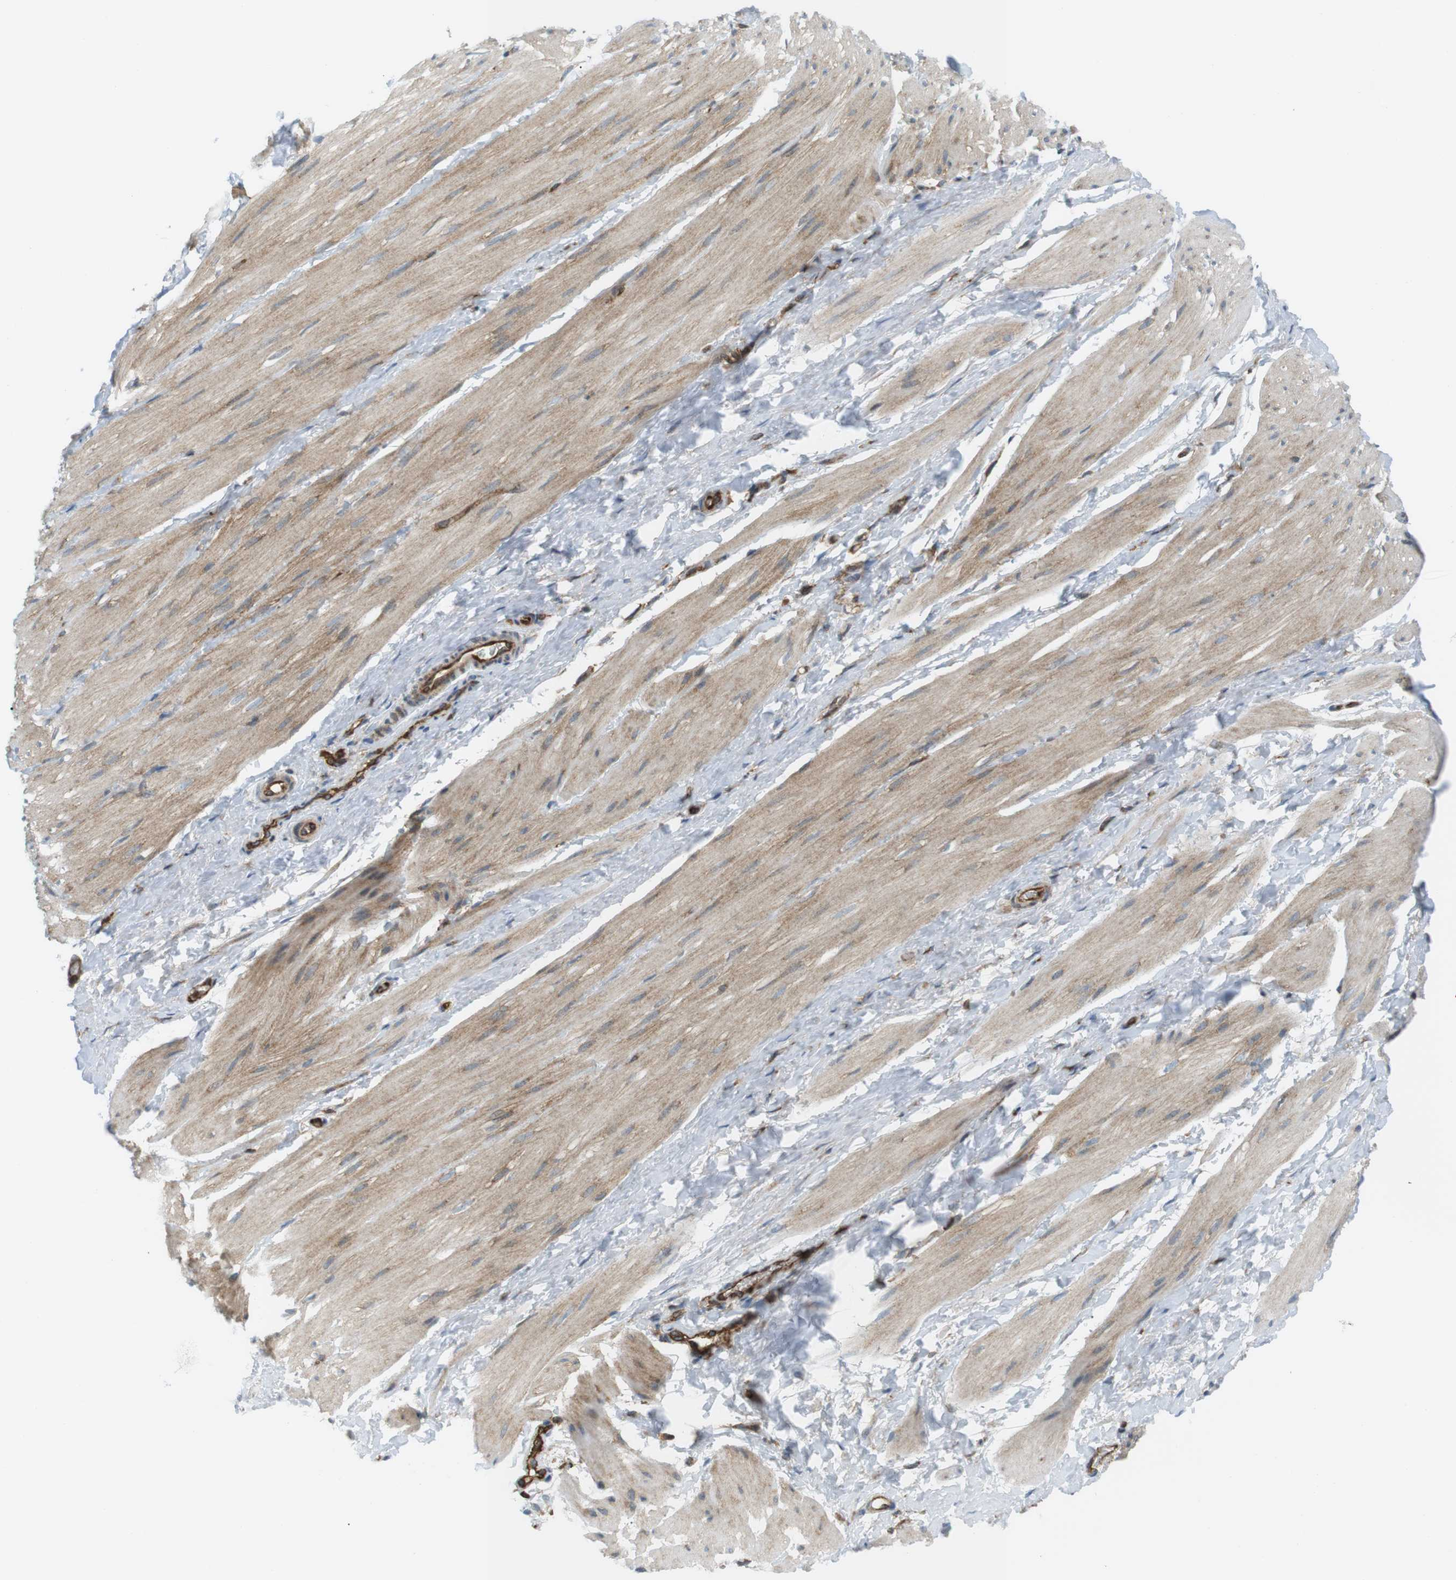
{"staining": {"intensity": "weak", "quantity": "25%-75%", "location": "cytoplasmic/membranous"}, "tissue": "smooth muscle", "cell_type": "Smooth muscle cells", "image_type": "normal", "snomed": [{"axis": "morphology", "description": "Normal tissue, NOS"}, {"axis": "topography", "description": "Smooth muscle"}], "caption": "Immunohistochemical staining of unremarkable smooth muscle displays 25%-75% levels of weak cytoplasmic/membranous protein positivity in approximately 25%-75% of smooth muscle cells.", "gene": "FLII", "patient": {"sex": "male", "age": 16}}